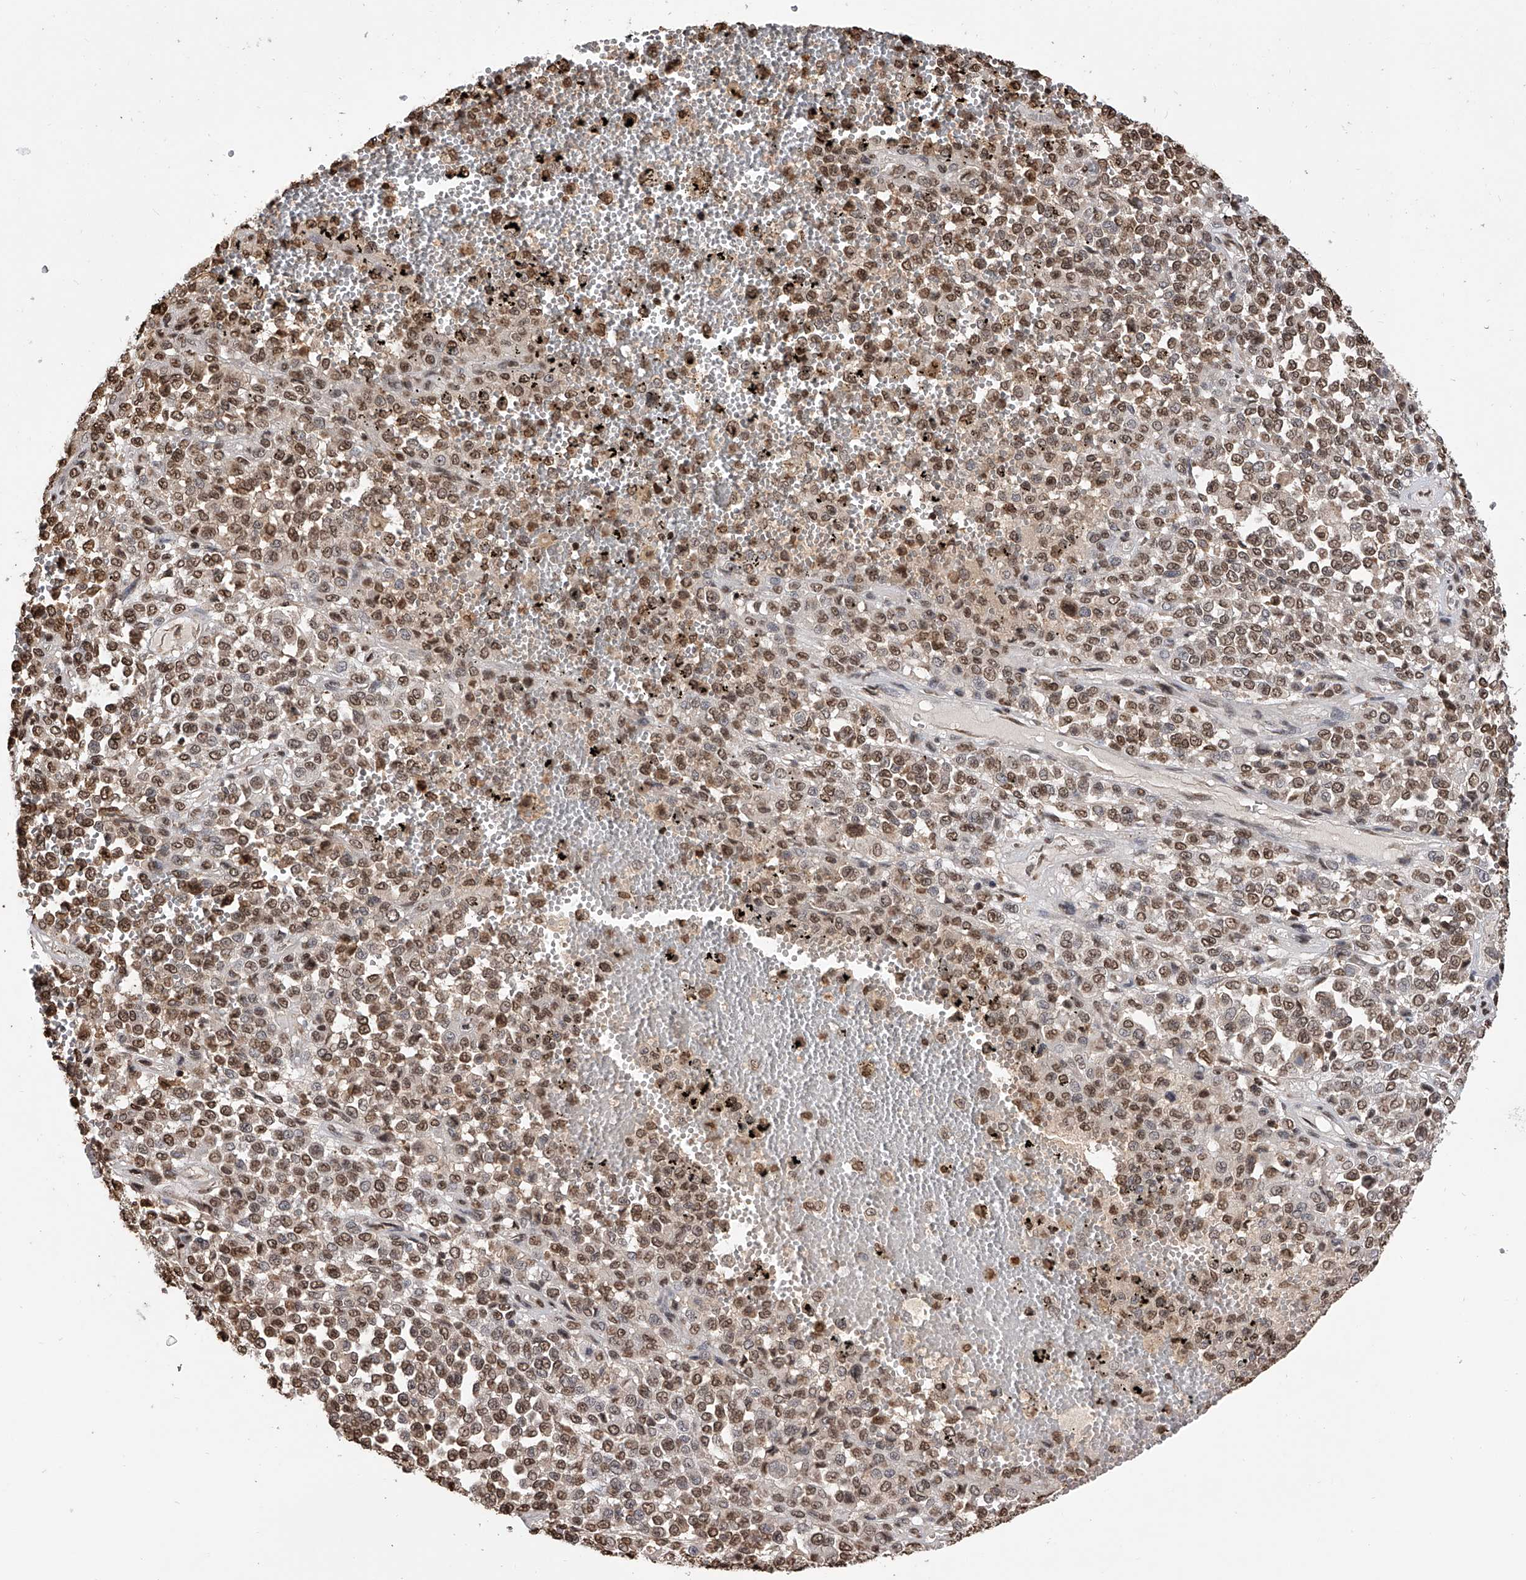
{"staining": {"intensity": "moderate", "quantity": ">75%", "location": "nuclear"}, "tissue": "melanoma", "cell_type": "Tumor cells", "image_type": "cancer", "snomed": [{"axis": "morphology", "description": "Malignant melanoma, Metastatic site"}, {"axis": "topography", "description": "Pancreas"}], "caption": "Immunohistochemical staining of malignant melanoma (metastatic site) demonstrates medium levels of moderate nuclear positivity in about >75% of tumor cells. (brown staining indicates protein expression, while blue staining denotes nuclei).", "gene": "CFAP410", "patient": {"sex": "female", "age": 30}}